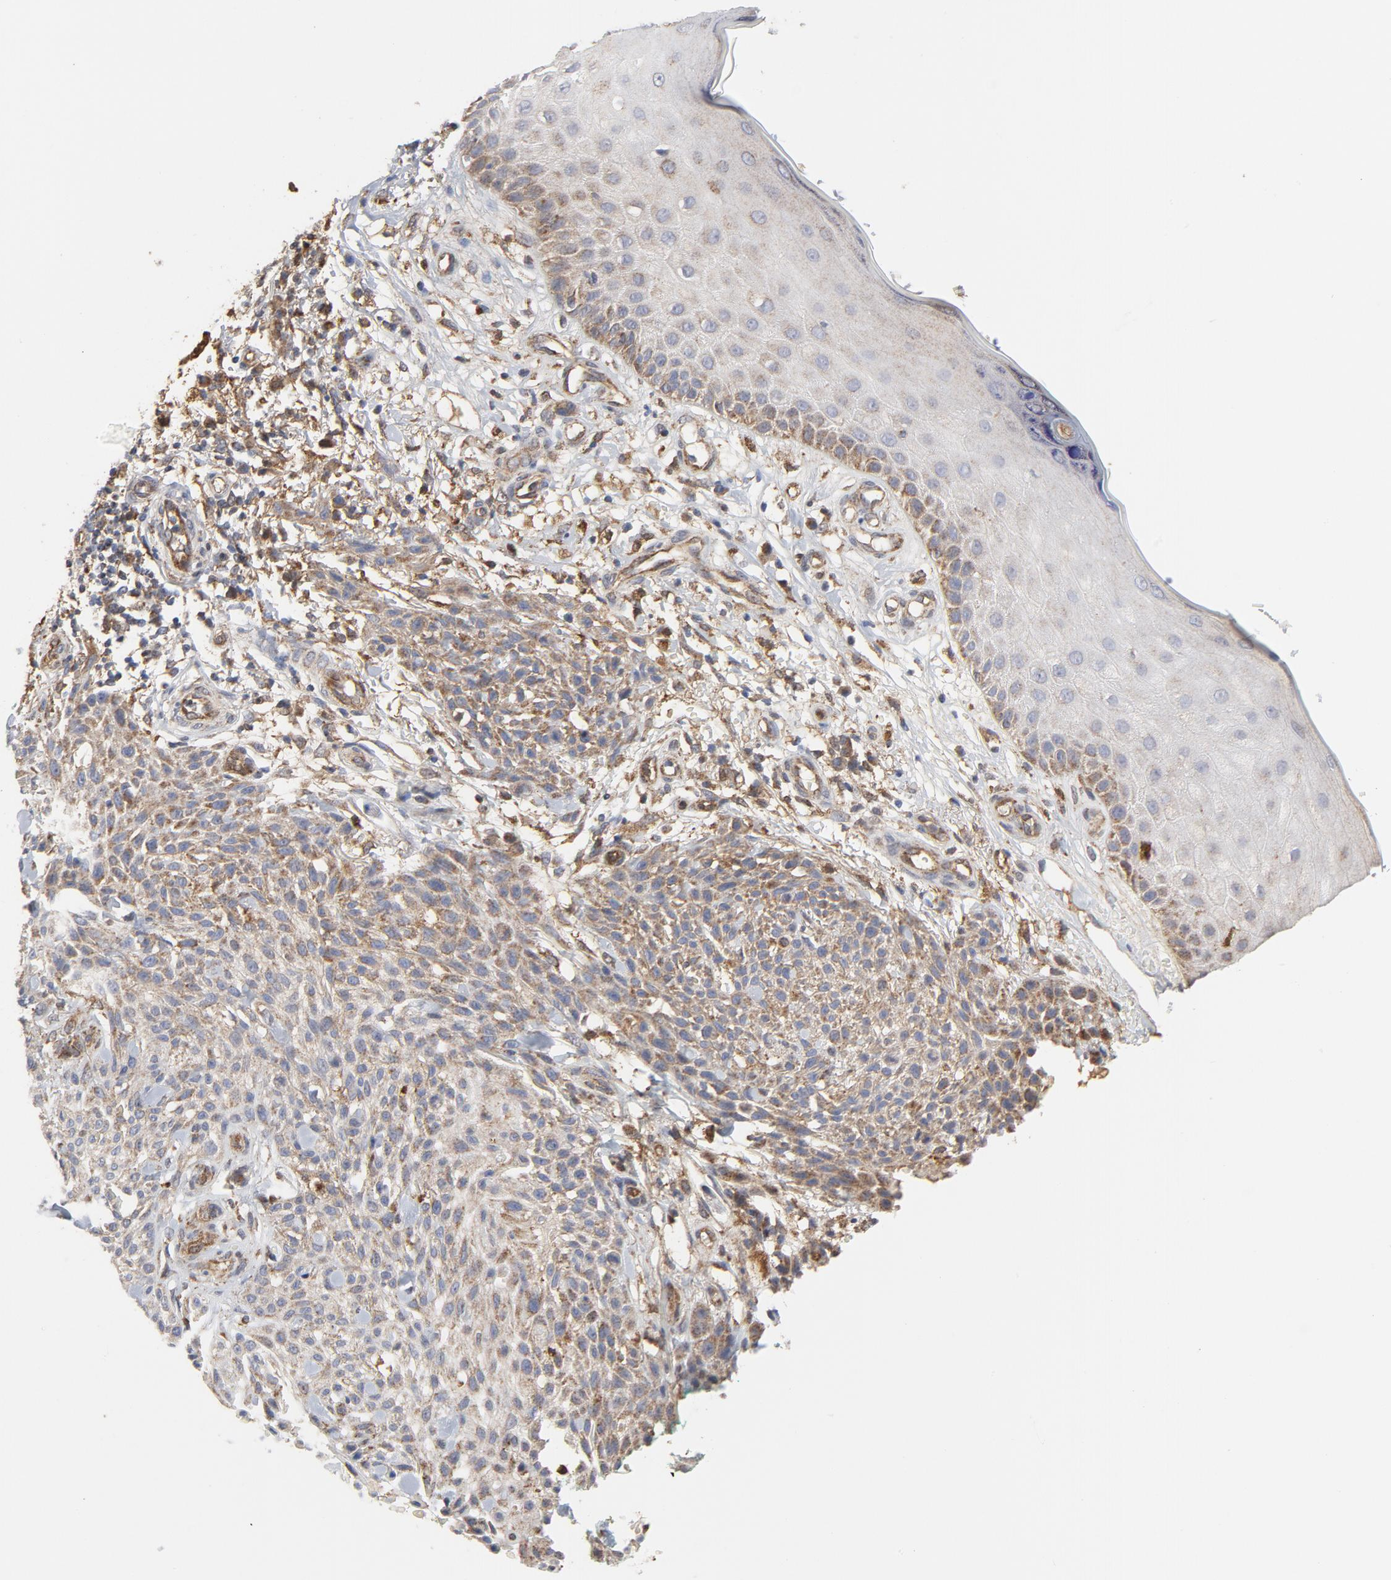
{"staining": {"intensity": "moderate", "quantity": ">75%", "location": "cytoplasmic/membranous"}, "tissue": "skin cancer", "cell_type": "Tumor cells", "image_type": "cancer", "snomed": [{"axis": "morphology", "description": "Squamous cell carcinoma, NOS"}, {"axis": "topography", "description": "Skin"}], "caption": "Protein analysis of skin cancer (squamous cell carcinoma) tissue shows moderate cytoplasmic/membranous expression in approximately >75% of tumor cells.", "gene": "RAPGEF4", "patient": {"sex": "female", "age": 42}}